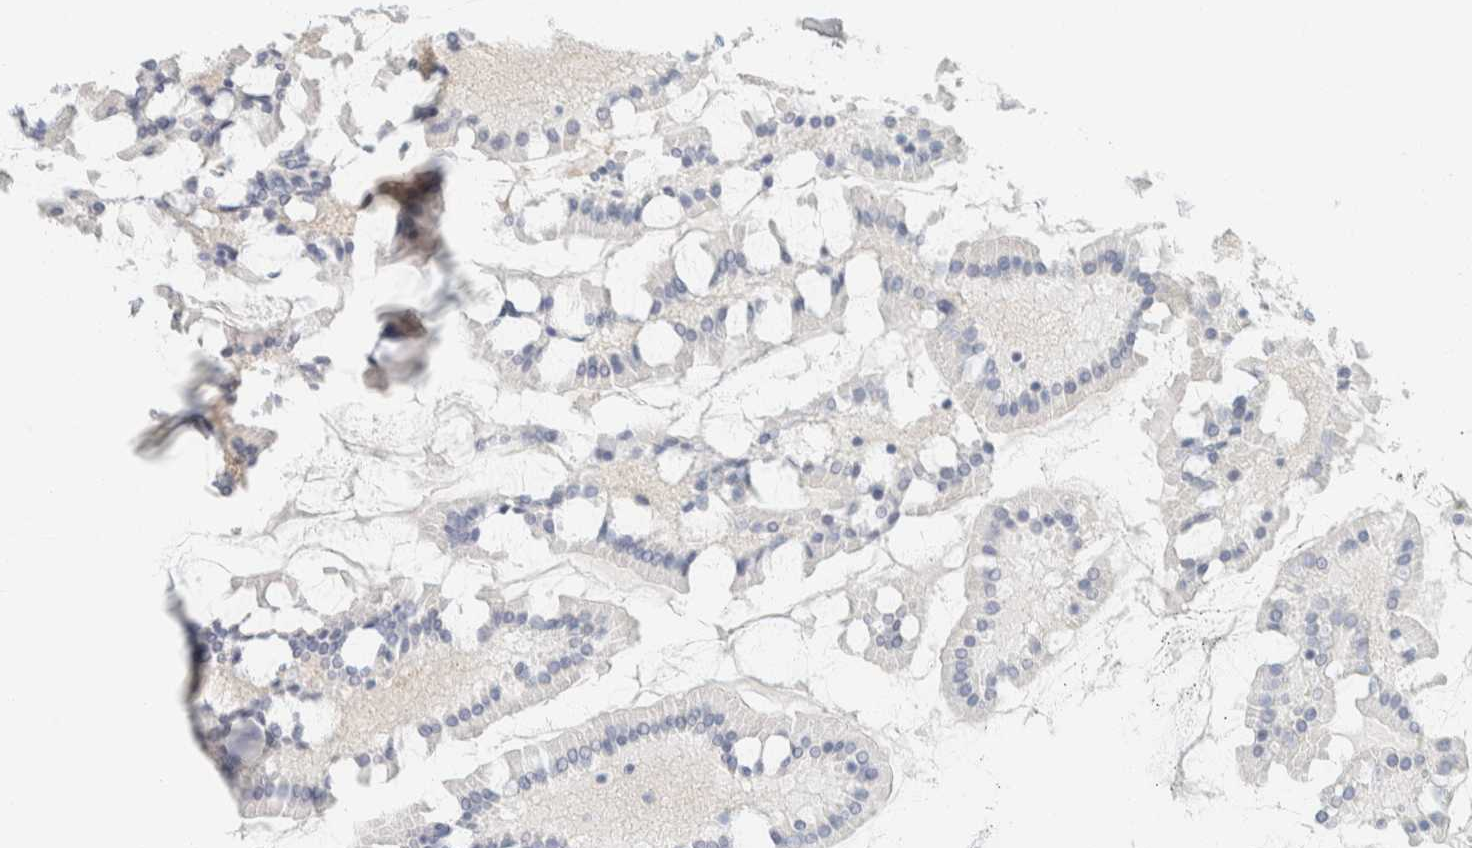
{"staining": {"intensity": "moderate", "quantity": "<25%", "location": "cytoplasmic/membranous"}, "tissue": "small intestine", "cell_type": "Glandular cells", "image_type": "normal", "snomed": [{"axis": "morphology", "description": "Normal tissue, NOS"}, {"axis": "topography", "description": "Small intestine"}], "caption": "Immunohistochemical staining of normal human small intestine exhibits <25% levels of moderate cytoplasmic/membranous protein staining in about <25% of glandular cells.", "gene": "AARSD1", "patient": {"sex": "male", "age": 41}}